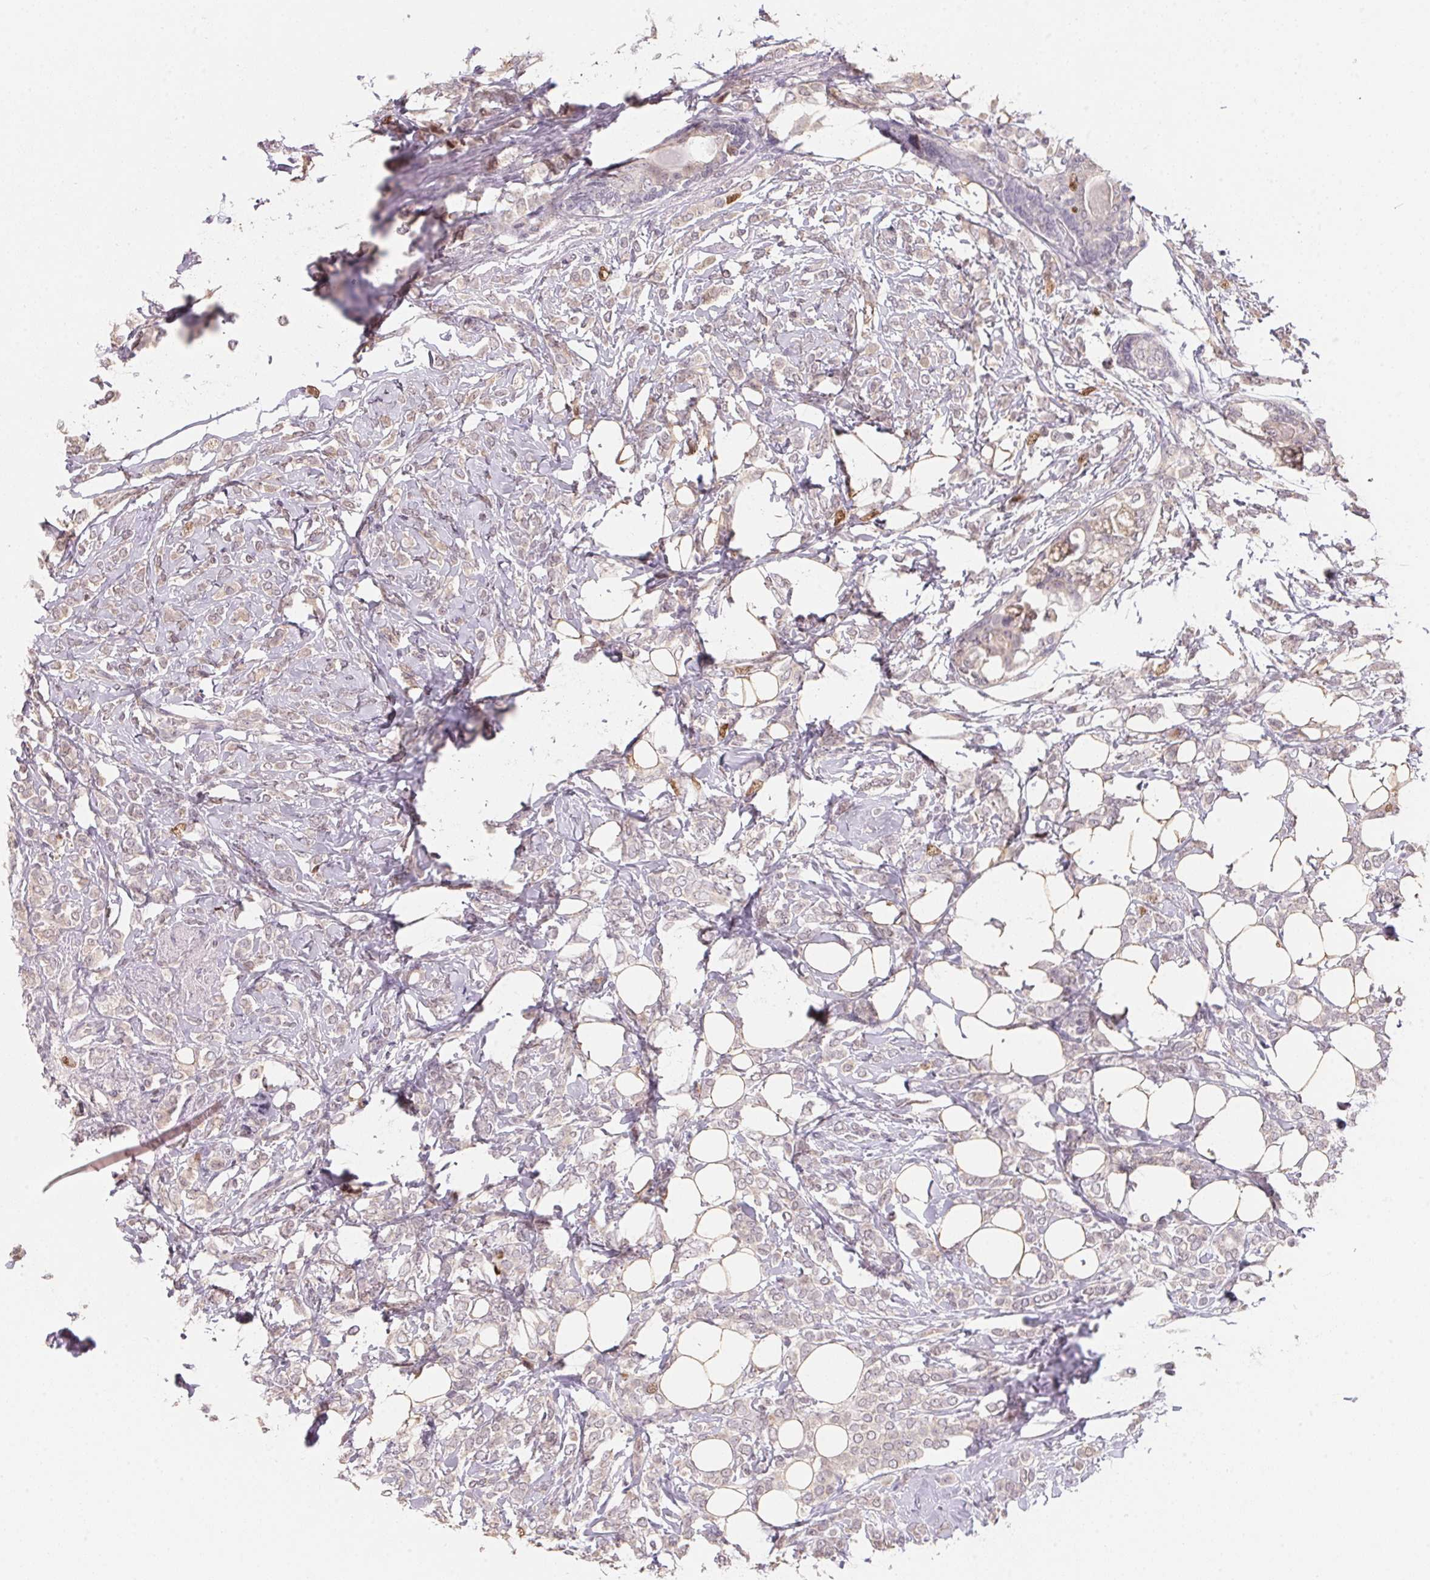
{"staining": {"intensity": "weak", "quantity": "25%-75%", "location": "cytoplasmic/membranous,nuclear"}, "tissue": "breast cancer", "cell_type": "Tumor cells", "image_type": "cancer", "snomed": [{"axis": "morphology", "description": "Lobular carcinoma"}, {"axis": "topography", "description": "Breast"}], "caption": "An image showing weak cytoplasmic/membranous and nuclear staining in approximately 25%-75% of tumor cells in lobular carcinoma (breast), as visualized by brown immunohistochemical staining.", "gene": "KIFC1", "patient": {"sex": "female", "age": 49}}